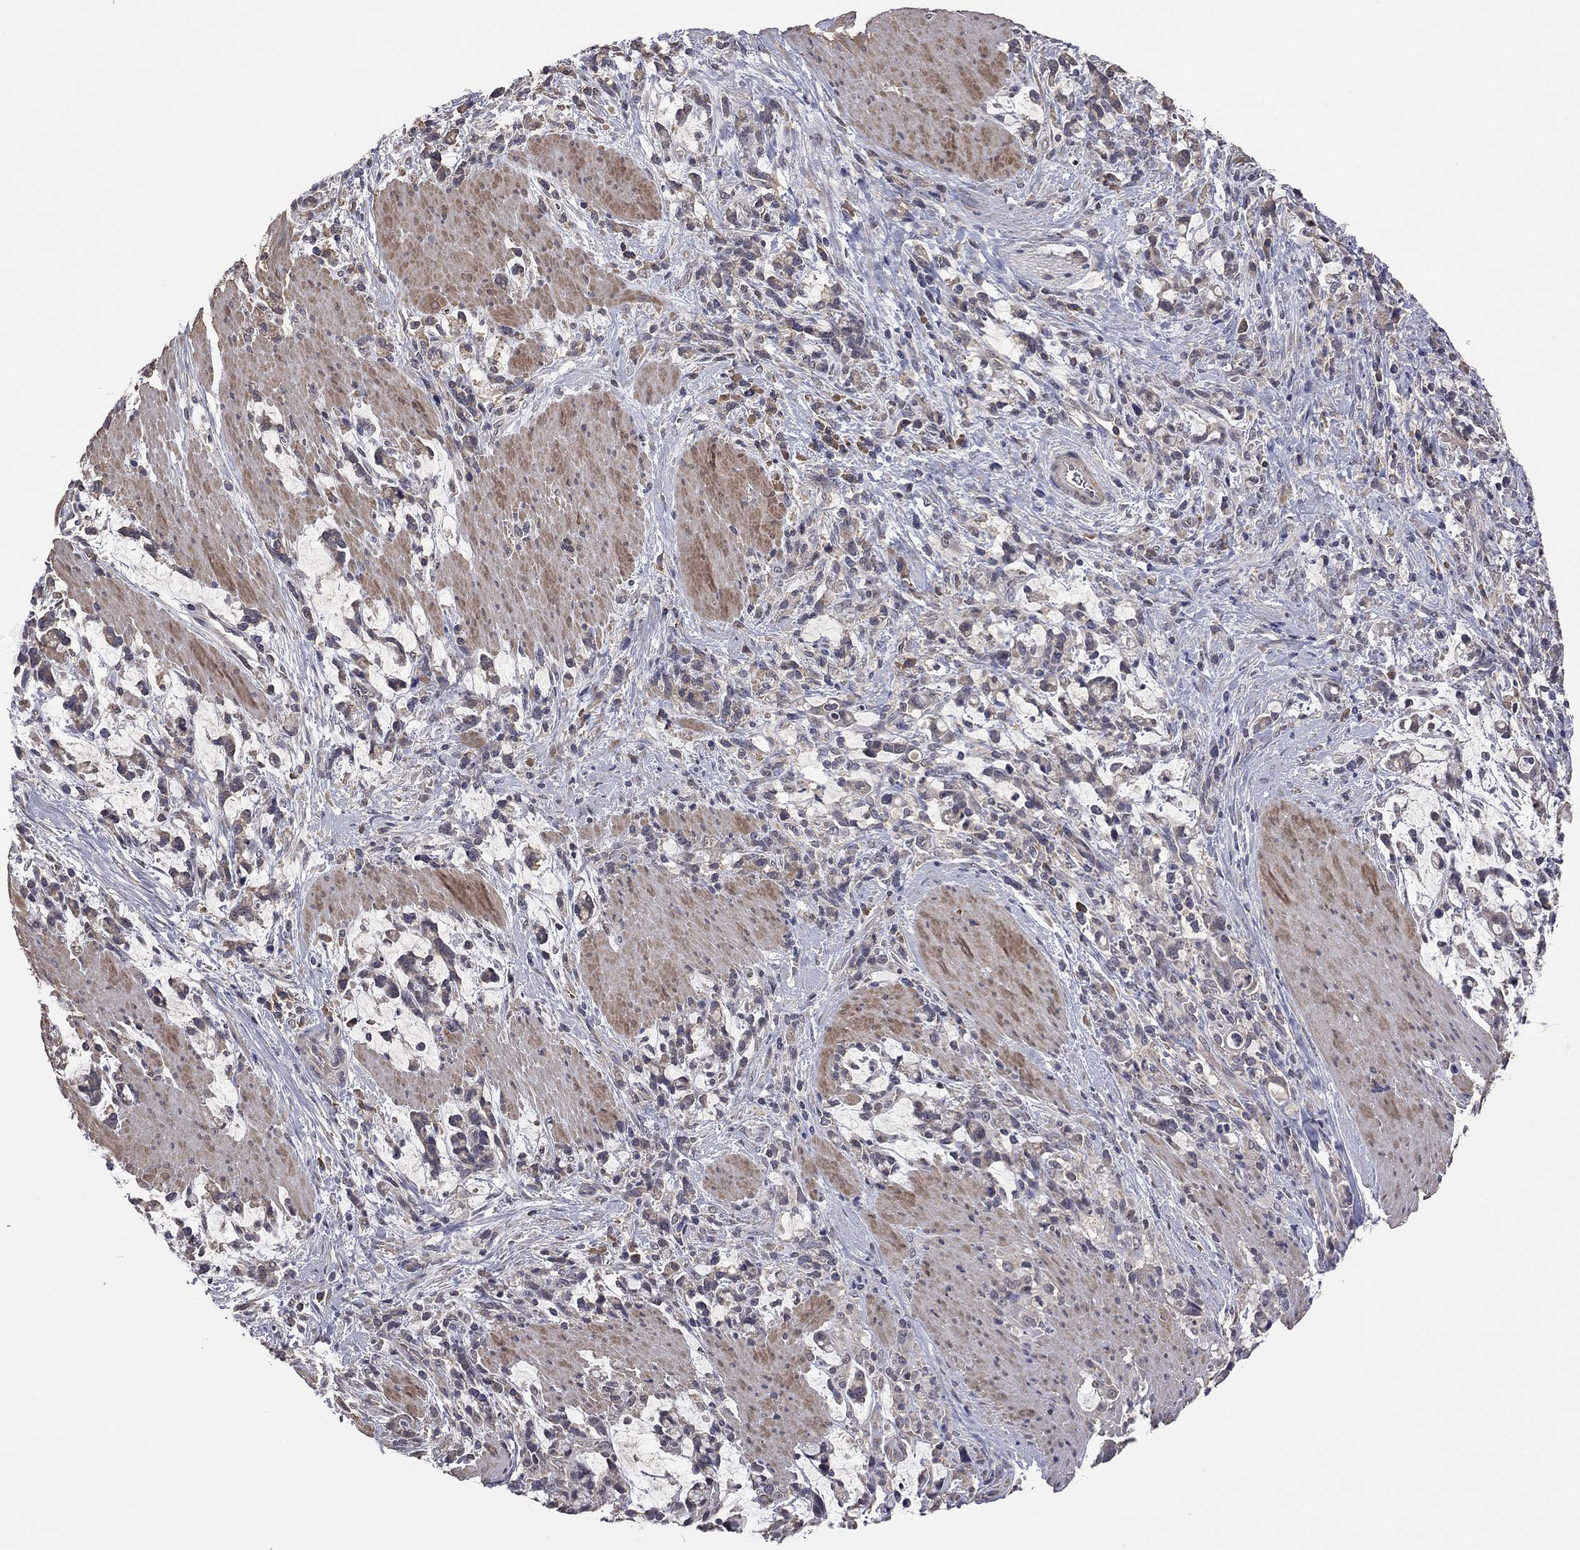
{"staining": {"intensity": "weak", "quantity": "25%-75%", "location": "cytoplasmic/membranous"}, "tissue": "stomach cancer", "cell_type": "Tumor cells", "image_type": "cancer", "snomed": [{"axis": "morphology", "description": "Adenocarcinoma, NOS"}, {"axis": "topography", "description": "Stomach"}], "caption": "IHC image of neoplastic tissue: stomach cancer (adenocarcinoma) stained using immunohistochemistry (IHC) displays low levels of weak protein expression localized specifically in the cytoplasmic/membranous of tumor cells, appearing as a cytoplasmic/membranous brown color.", "gene": "TSNARE1", "patient": {"sex": "female", "age": 57}}